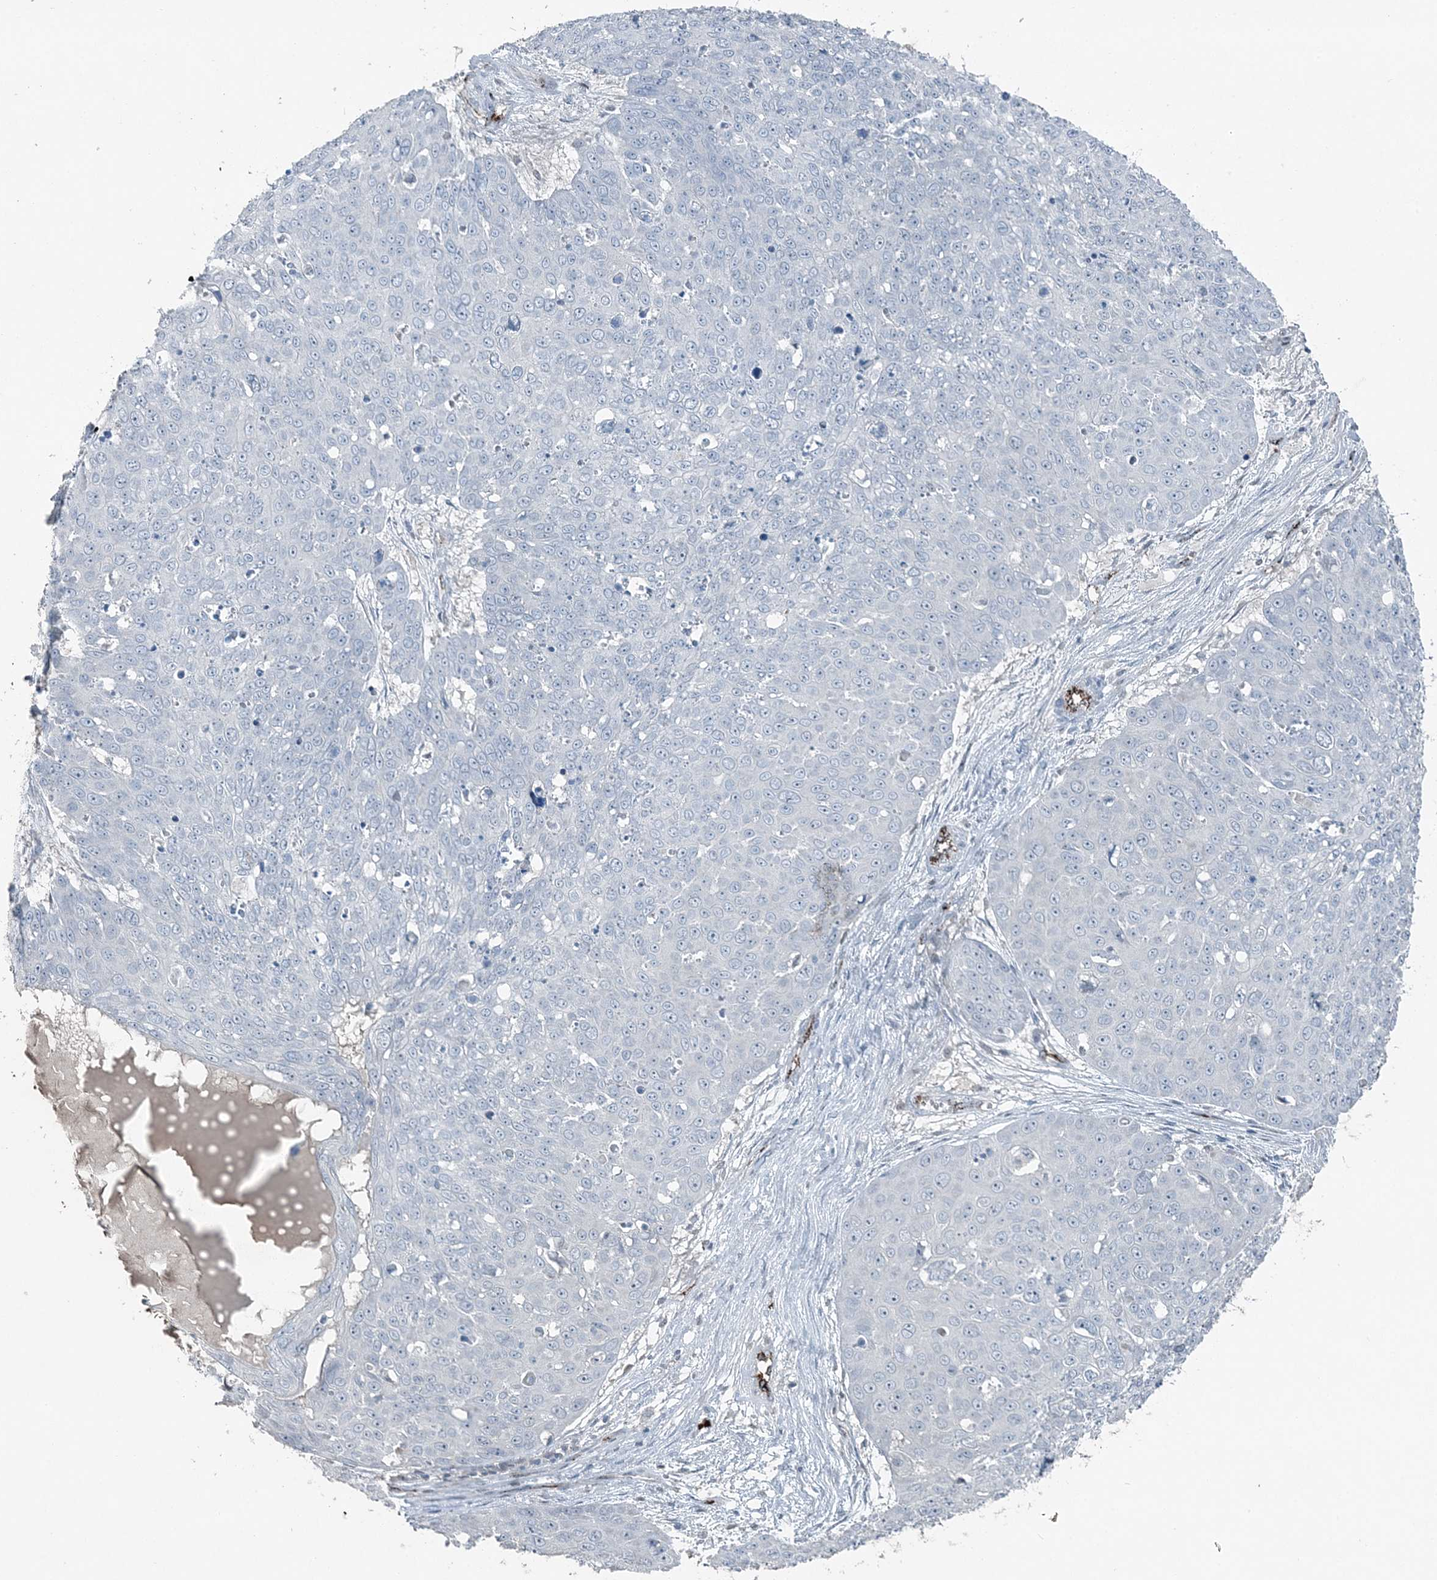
{"staining": {"intensity": "negative", "quantity": "none", "location": "none"}, "tissue": "skin cancer", "cell_type": "Tumor cells", "image_type": "cancer", "snomed": [{"axis": "morphology", "description": "Squamous cell carcinoma, NOS"}, {"axis": "topography", "description": "Skin"}], "caption": "Micrograph shows no protein positivity in tumor cells of skin squamous cell carcinoma tissue.", "gene": "ELOVL7", "patient": {"sex": "male", "age": 71}}